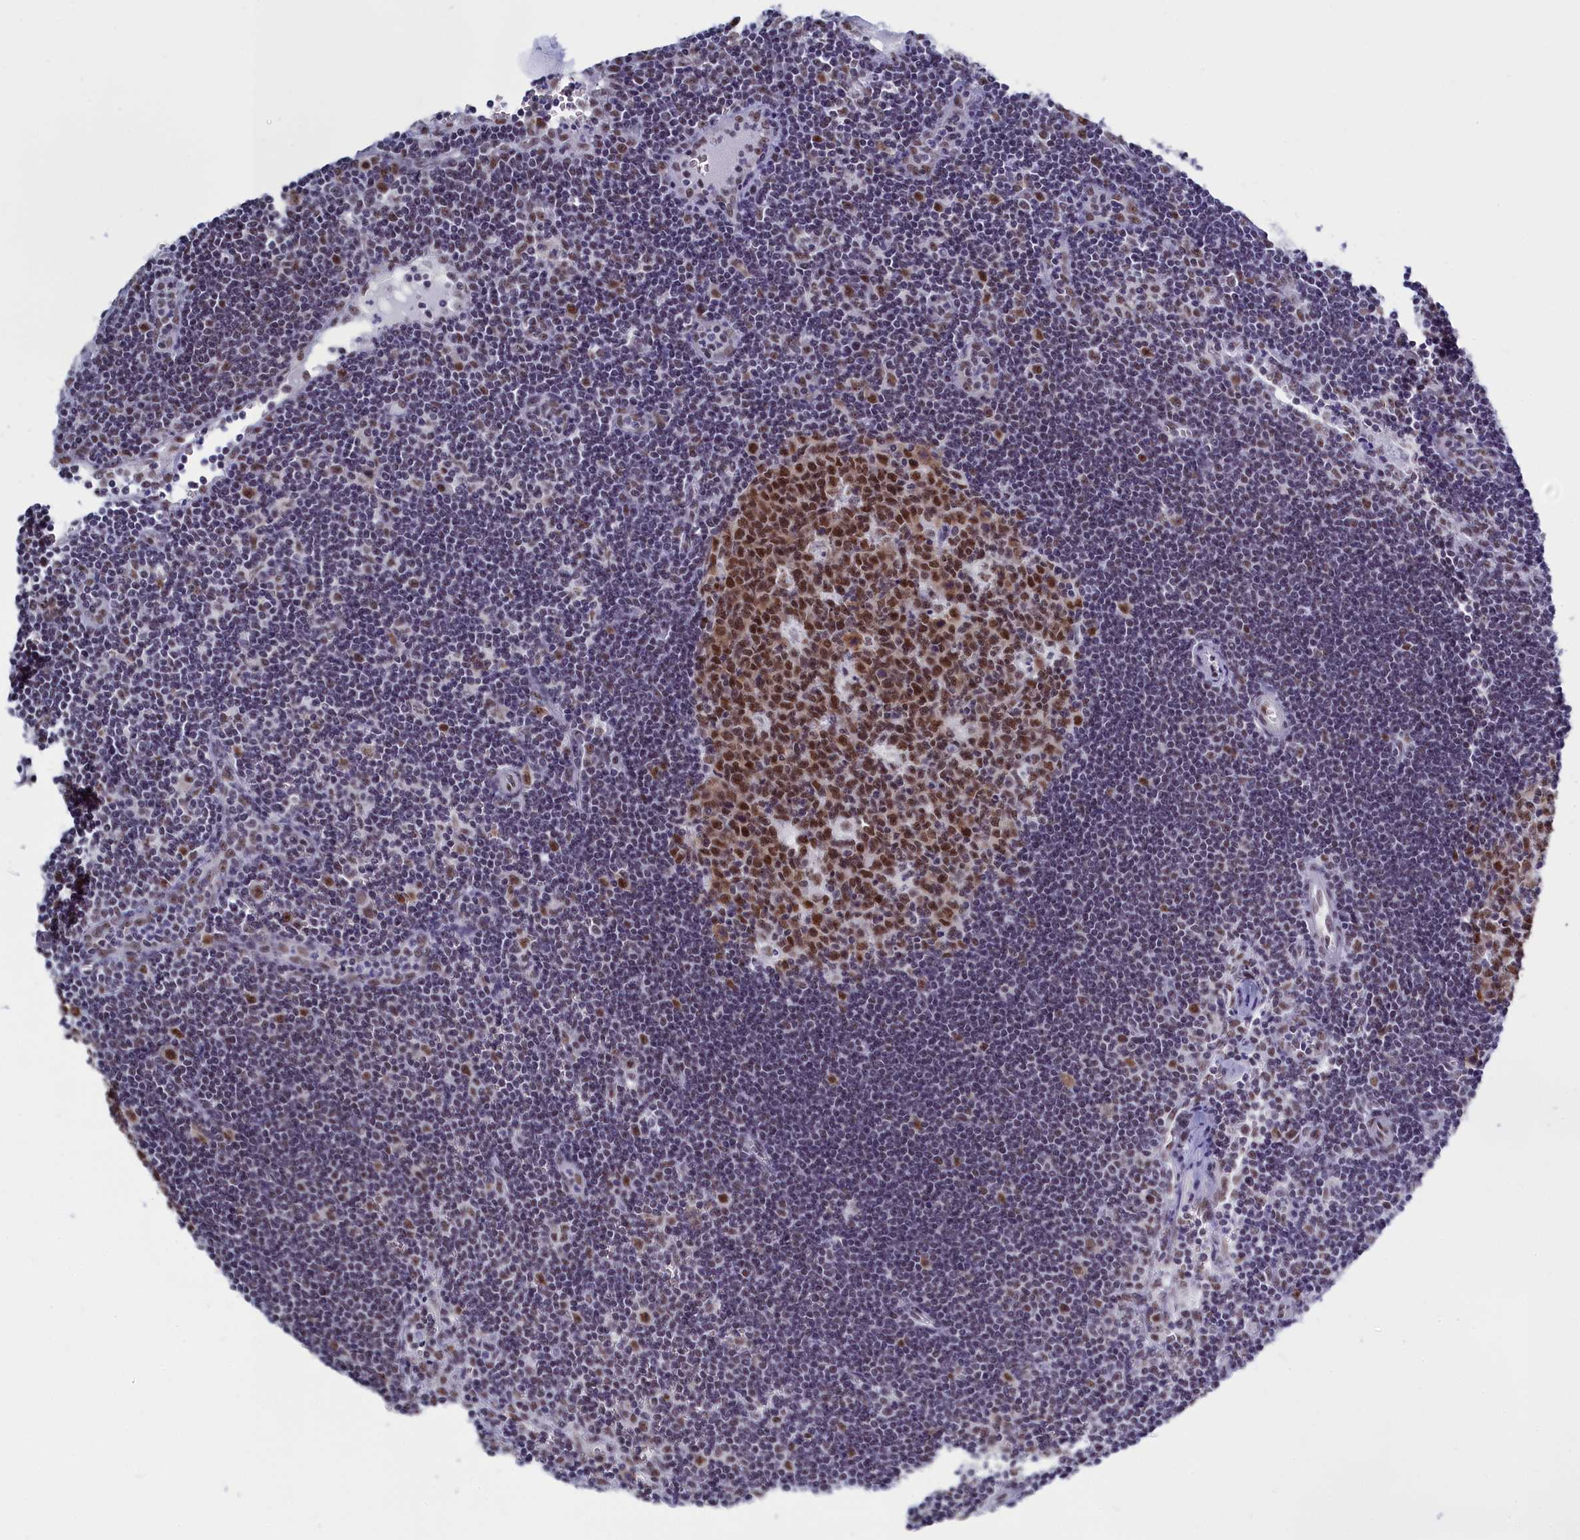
{"staining": {"intensity": "moderate", "quantity": ">75%", "location": "nuclear"}, "tissue": "lymph node", "cell_type": "Germinal center cells", "image_type": "normal", "snomed": [{"axis": "morphology", "description": "Normal tissue, NOS"}, {"axis": "topography", "description": "Lymph node"}], "caption": "Immunohistochemical staining of benign human lymph node displays >75% levels of moderate nuclear protein positivity in approximately >75% of germinal center cells.", "gene": "CD2BP2", "patient": {"sex": "female", "age": 32}}